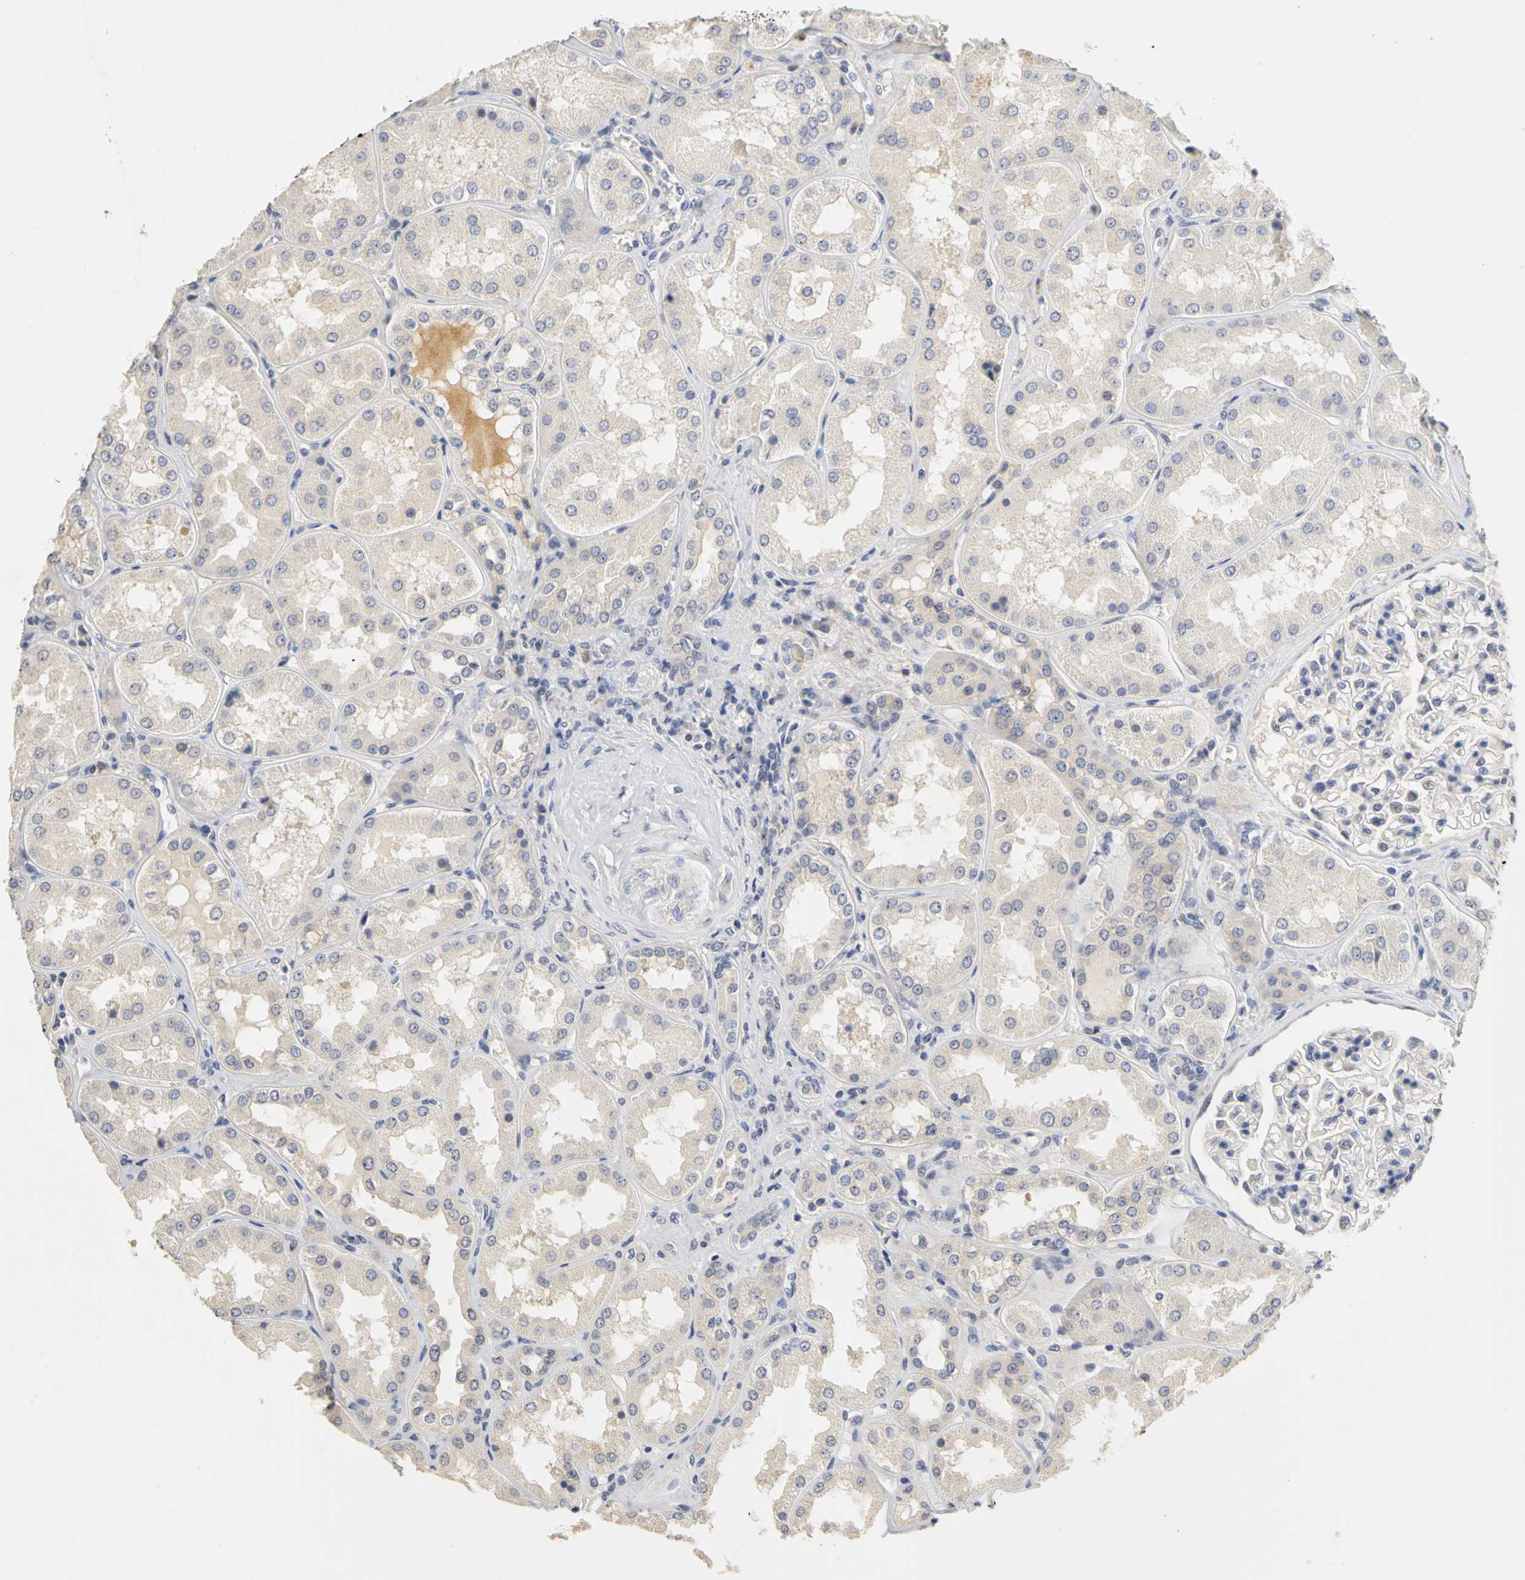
{"staining": {"intensity": "negative", "quantity": "none", "location": "none"}, "tissue": "kidney", "cell_type": "Cells in glomeruli", "image_type": "normal", "snomed": [{"axis": "morphology", "description": "Normal tissue, NOS"}, {"axis": "topography", "description": "Kidney"}], "caption": "Immunohistochemistry image of benign kidney: human kidney stained with DAB (3,3'-diaminobenzidine) exhibits no significant protein staining in cells in glomeruli. The staining was performed using DAB (3,3'-diaminobenzidine) to visualize the protein expression in brown, while the nuclei were stained in blue with hematoxylin (Magnification: 20x).", "gene": "PGR", "patient": {"sex": "female", "age": 56}}